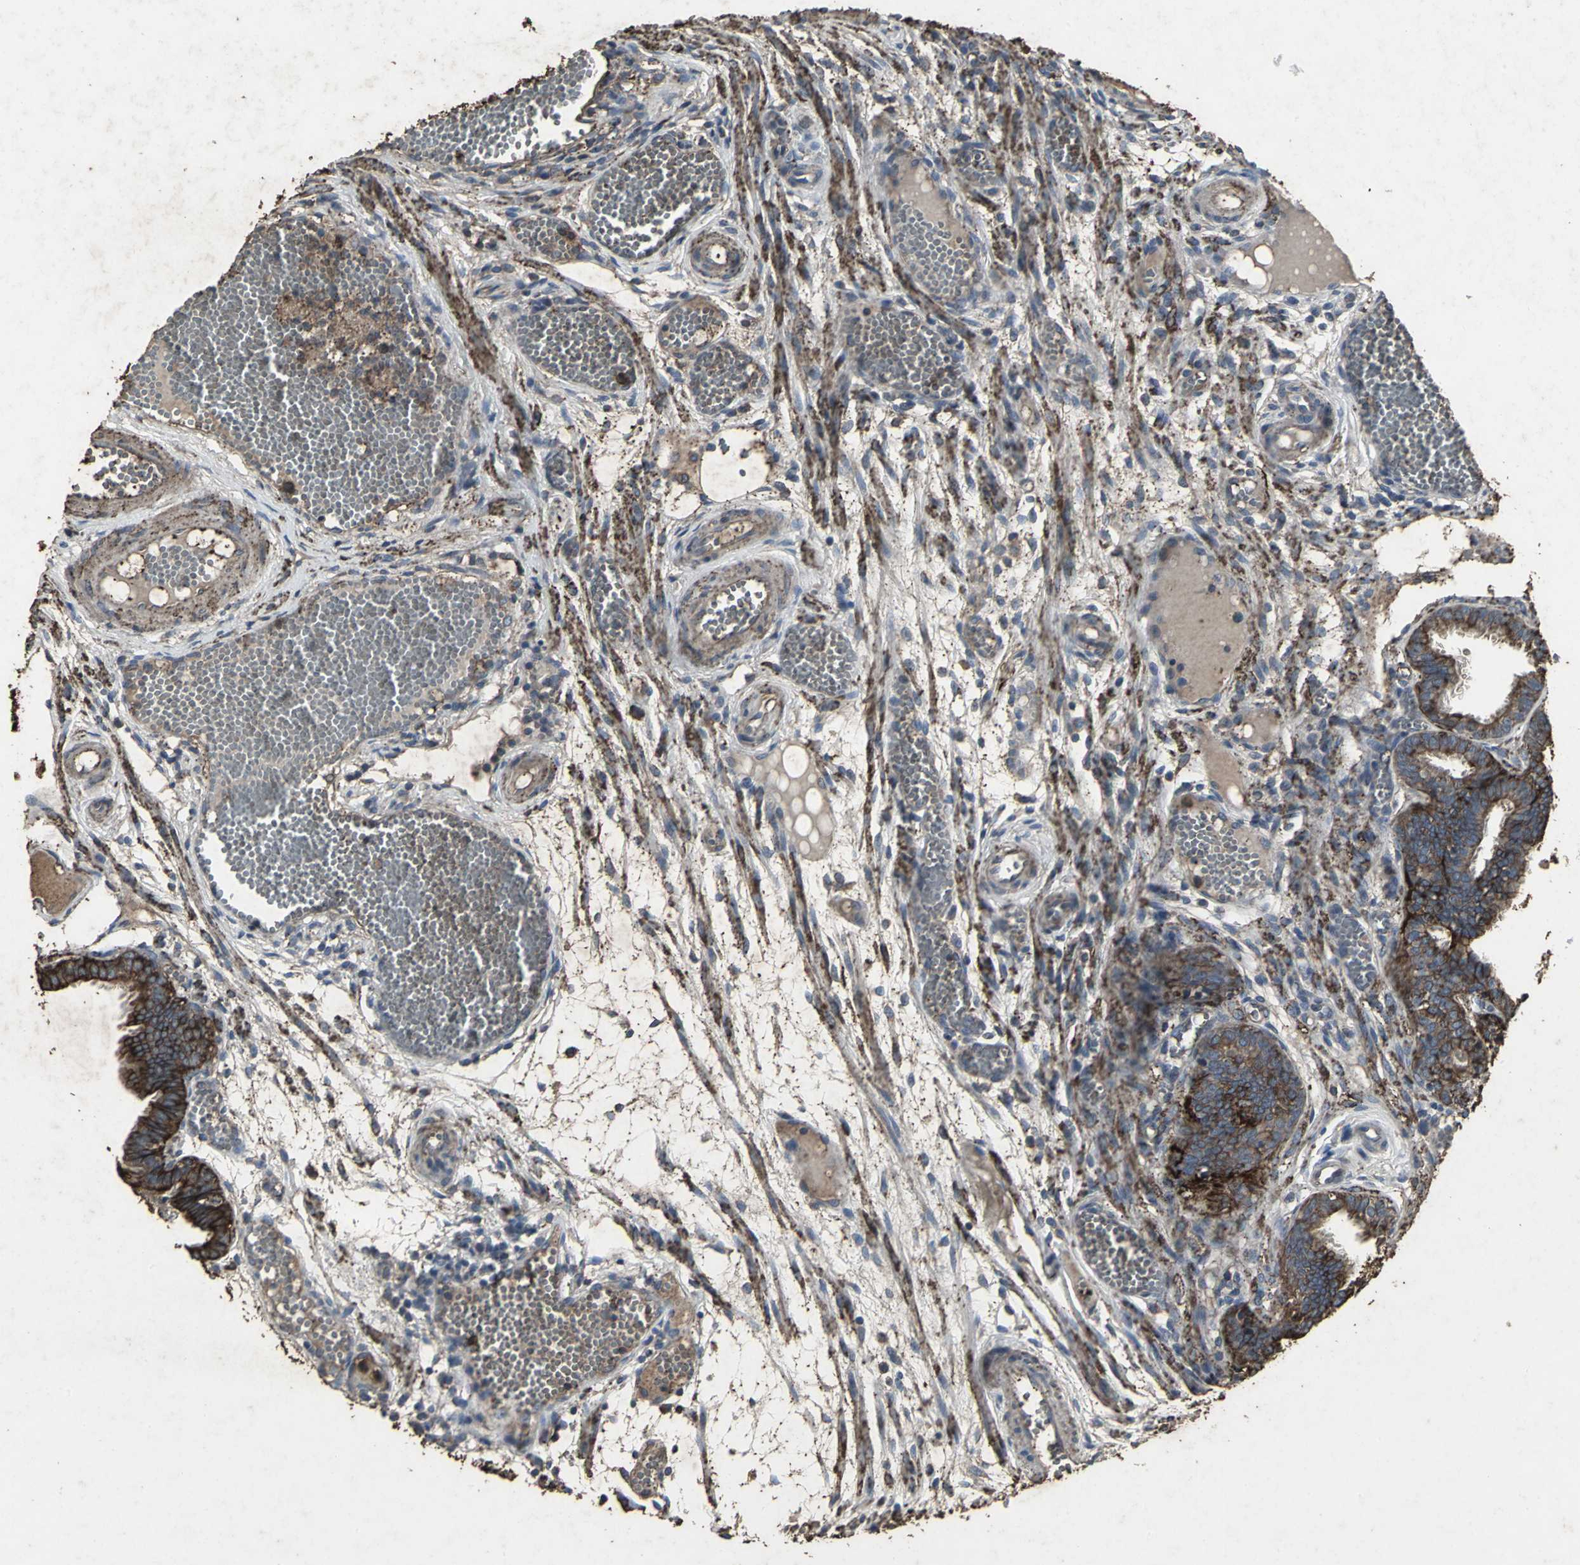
{"staining": {"intensity": "strong", "quantity": ">75%", "location": "cytoplasmic/membranous"}, "tissue": "fallopian tube", "cell_type": "Glandular cells", "image_type": "normal", "snomed": [{"axis": "morphology", "description": "Normal tissue, NOS"}, {"axis": "topography", "description": "Fallopian tube"}], "caption": "Immunohistochemistry micrograph of unremarkable fallopian tube: human fallopian tube stained using immunohistochemistry reveals high levels of strong protein expression localized specifically in the cytoplasmic/membranous of glandular cells, appearing as a cytoplasmic/membranous brown color.", "gene": "CCR9", "patient": {"sex": "female", "age": 29}}